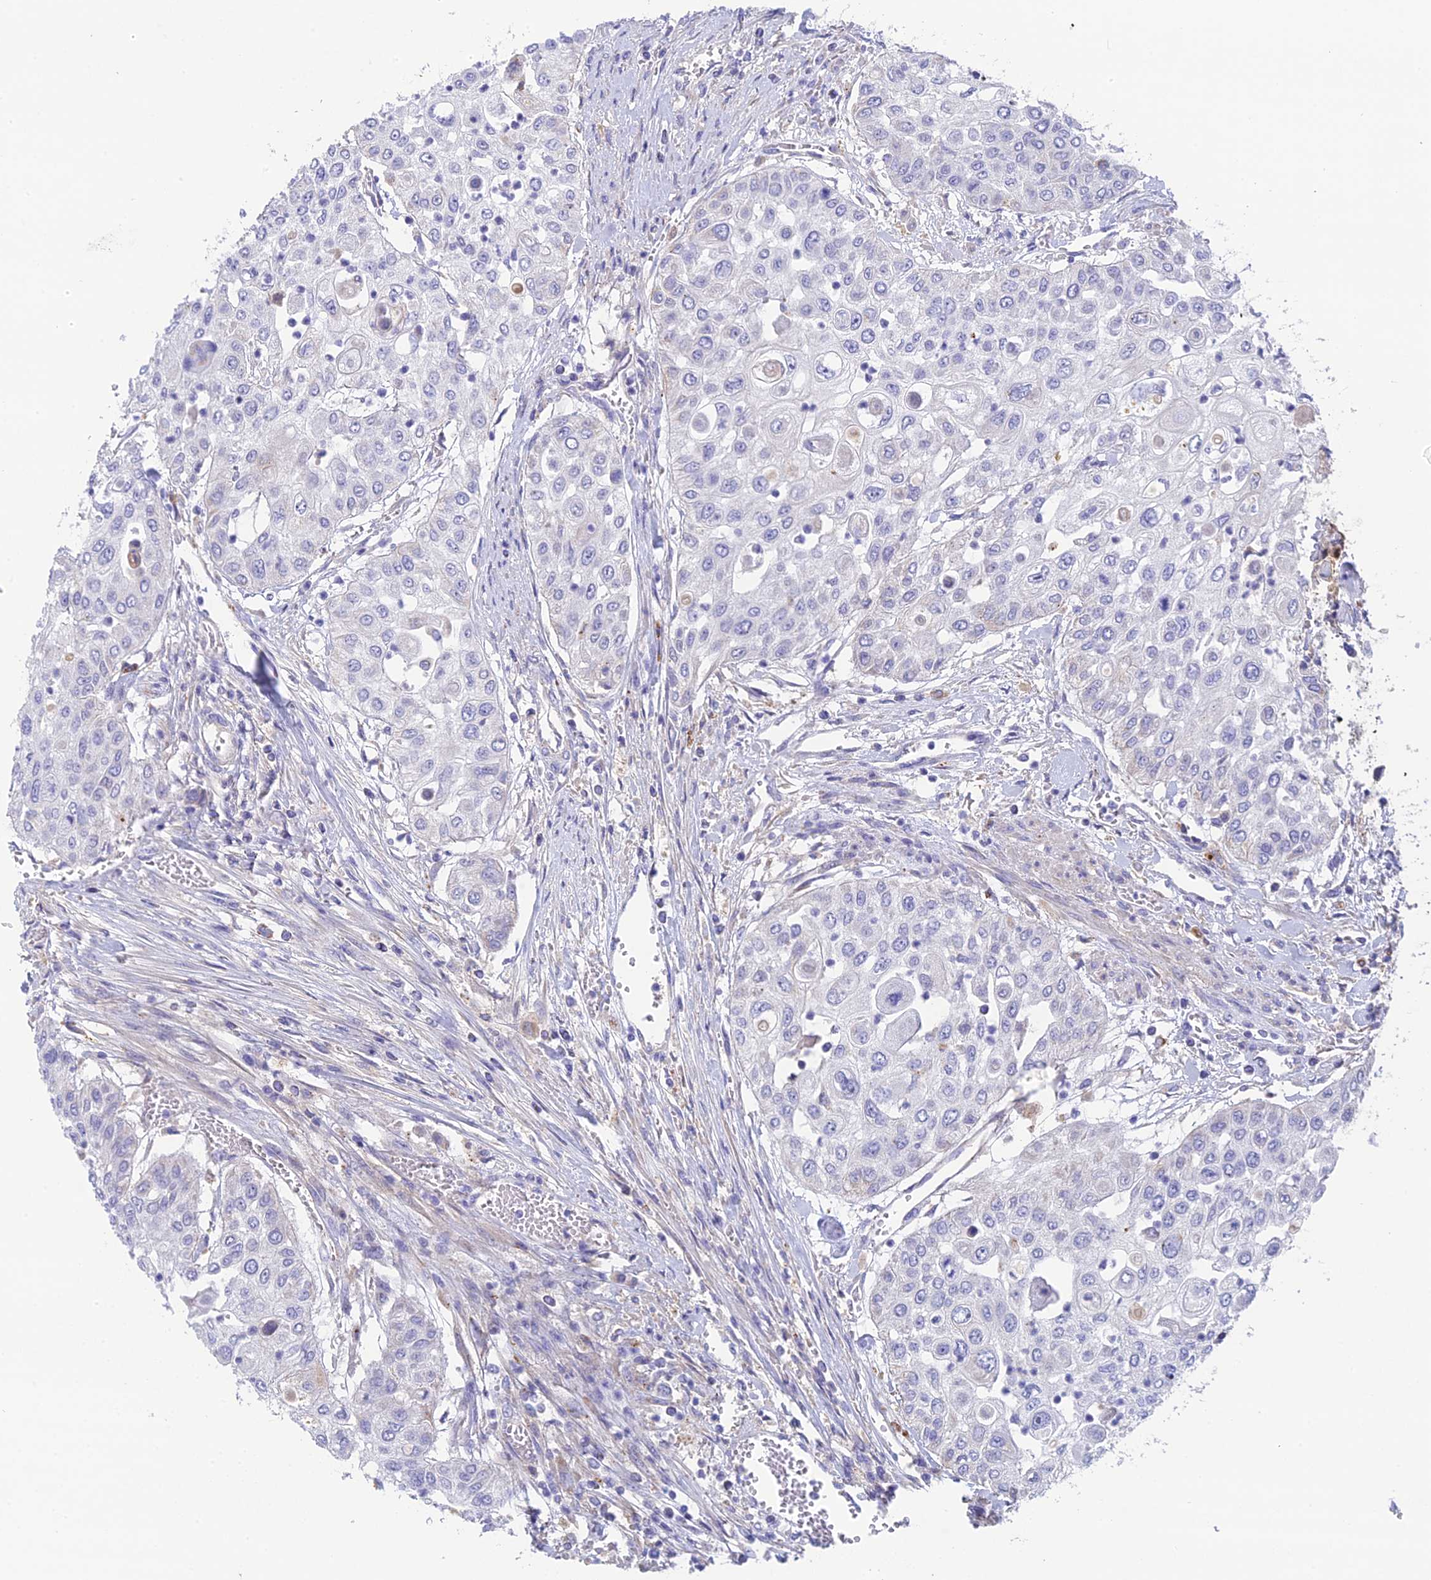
{"staining": {"intensity": "negative", "quantity": "none", "location": "none"}, "tissue": "urothelial cancer", "cell_type": "Tumor cells", "image_type": "cancer", "snomed": [{"axis": "morphology", "description": "Urothelial carcinoma, High grade"}, {"axis": "topography", "description": "Urinary bladder"}], "caption": "Immunohistochemistry of human high-grade urothelial carcinoma exhibits no staining in tumor cells. (DAB immunohistochemistry (IHC) with hematoxylin counter stain).", "gene": "WDR6", "patient": {"sex": "female", "age": 79}}